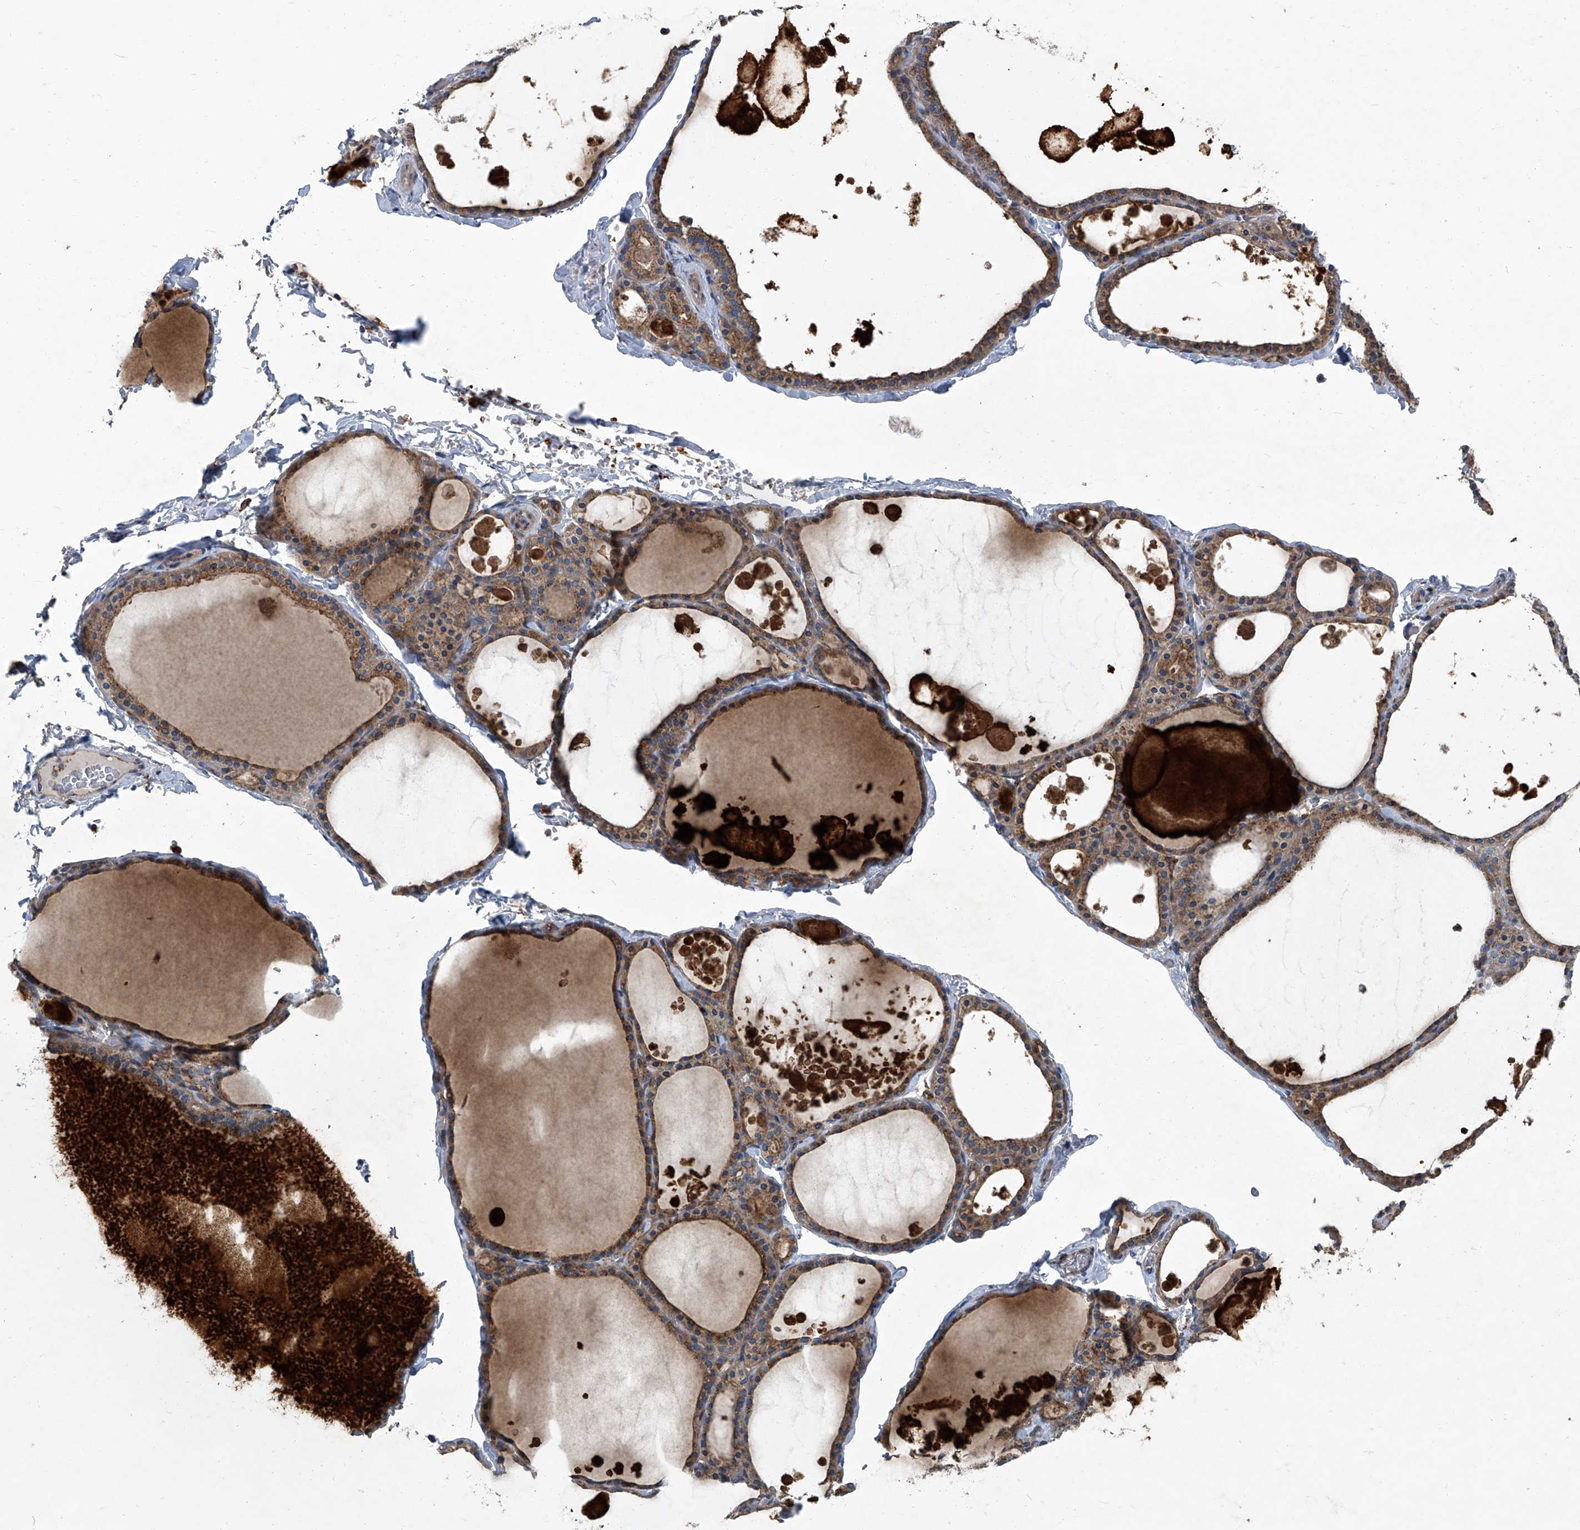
{"staining": {"intensity": "moderate", "quantity": ">75%", "location": "cytoplasmic/membranous"}, "tissue": "thyroid gland", "cell_type": "Glandular cells", "image_type": "normal", "snomed": [{"axis": "morphology", "description": "Normal tissue, NOS"}, {"axis": "topography", "description": "Thyroid gland"}], "caption": "Human thyroid gland stained for a protein (brown) displays moderate cytoplasmic/membranous positive expression in approximately >75% of glandular cells.", "gene": "PIGH", "patient": {"sex": "male", "age": 56}}